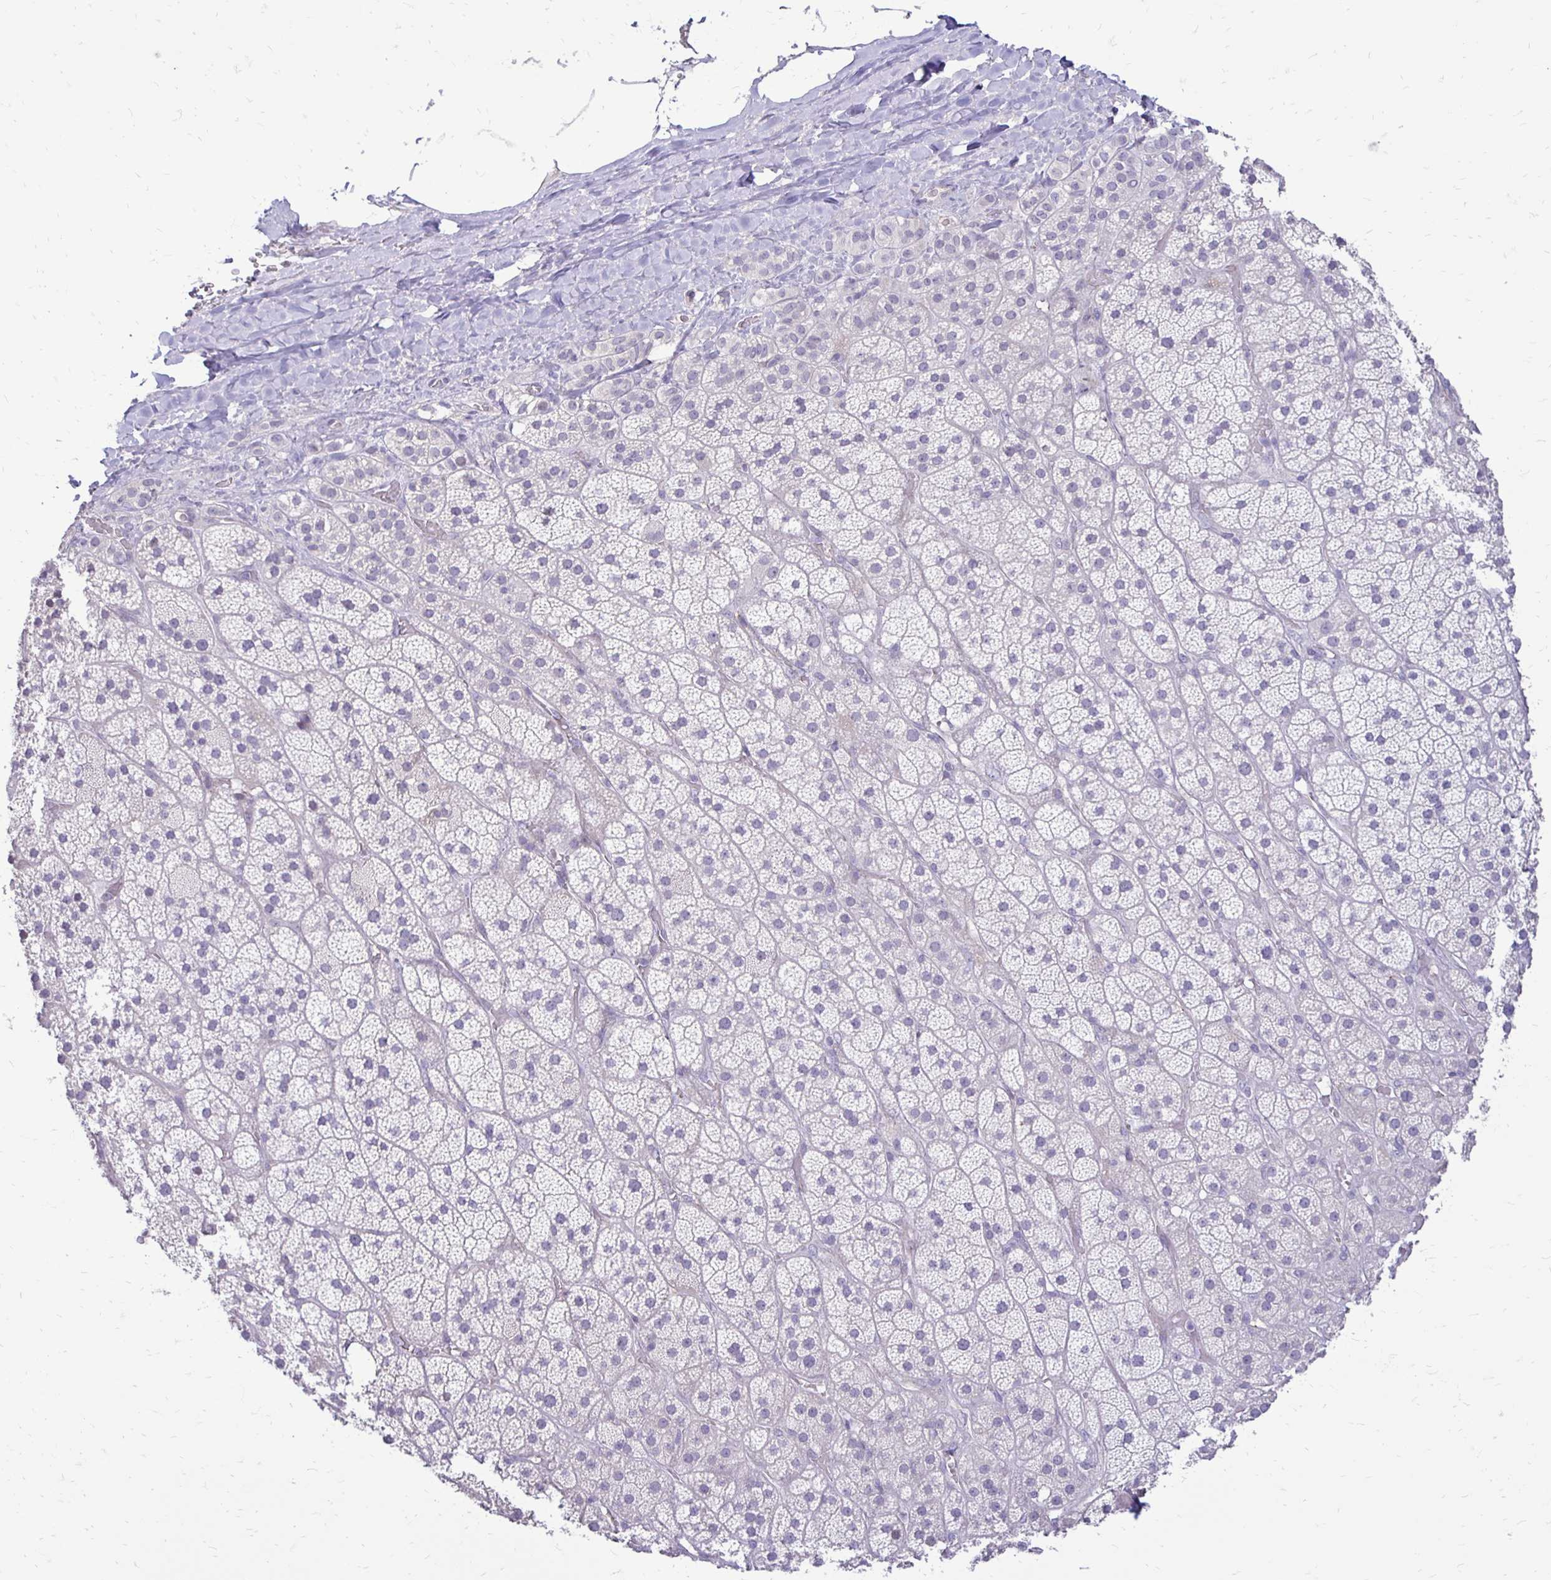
{"staining": {"intensity": "negative", "quantity": "none", "location": "none"}, "tissue": "adrenal gland", "cell_type": "Glandular cells", "image_type": "normal", "snomed": [{"axis": "morphology", "description": "Normal tissue, NOS"}, {"axis": "topography", "description": "Adrenal gland"}], "caption": "A photomicrograph of adrenal gland stained for a protein shows no brown staining in glandular cells. (DAB (3,3'-diaminobenzidine) immunohistochemistry (IHC), high magnification).", "gene": "GAS2", "patient": {"sex": "male", "age": 57}}